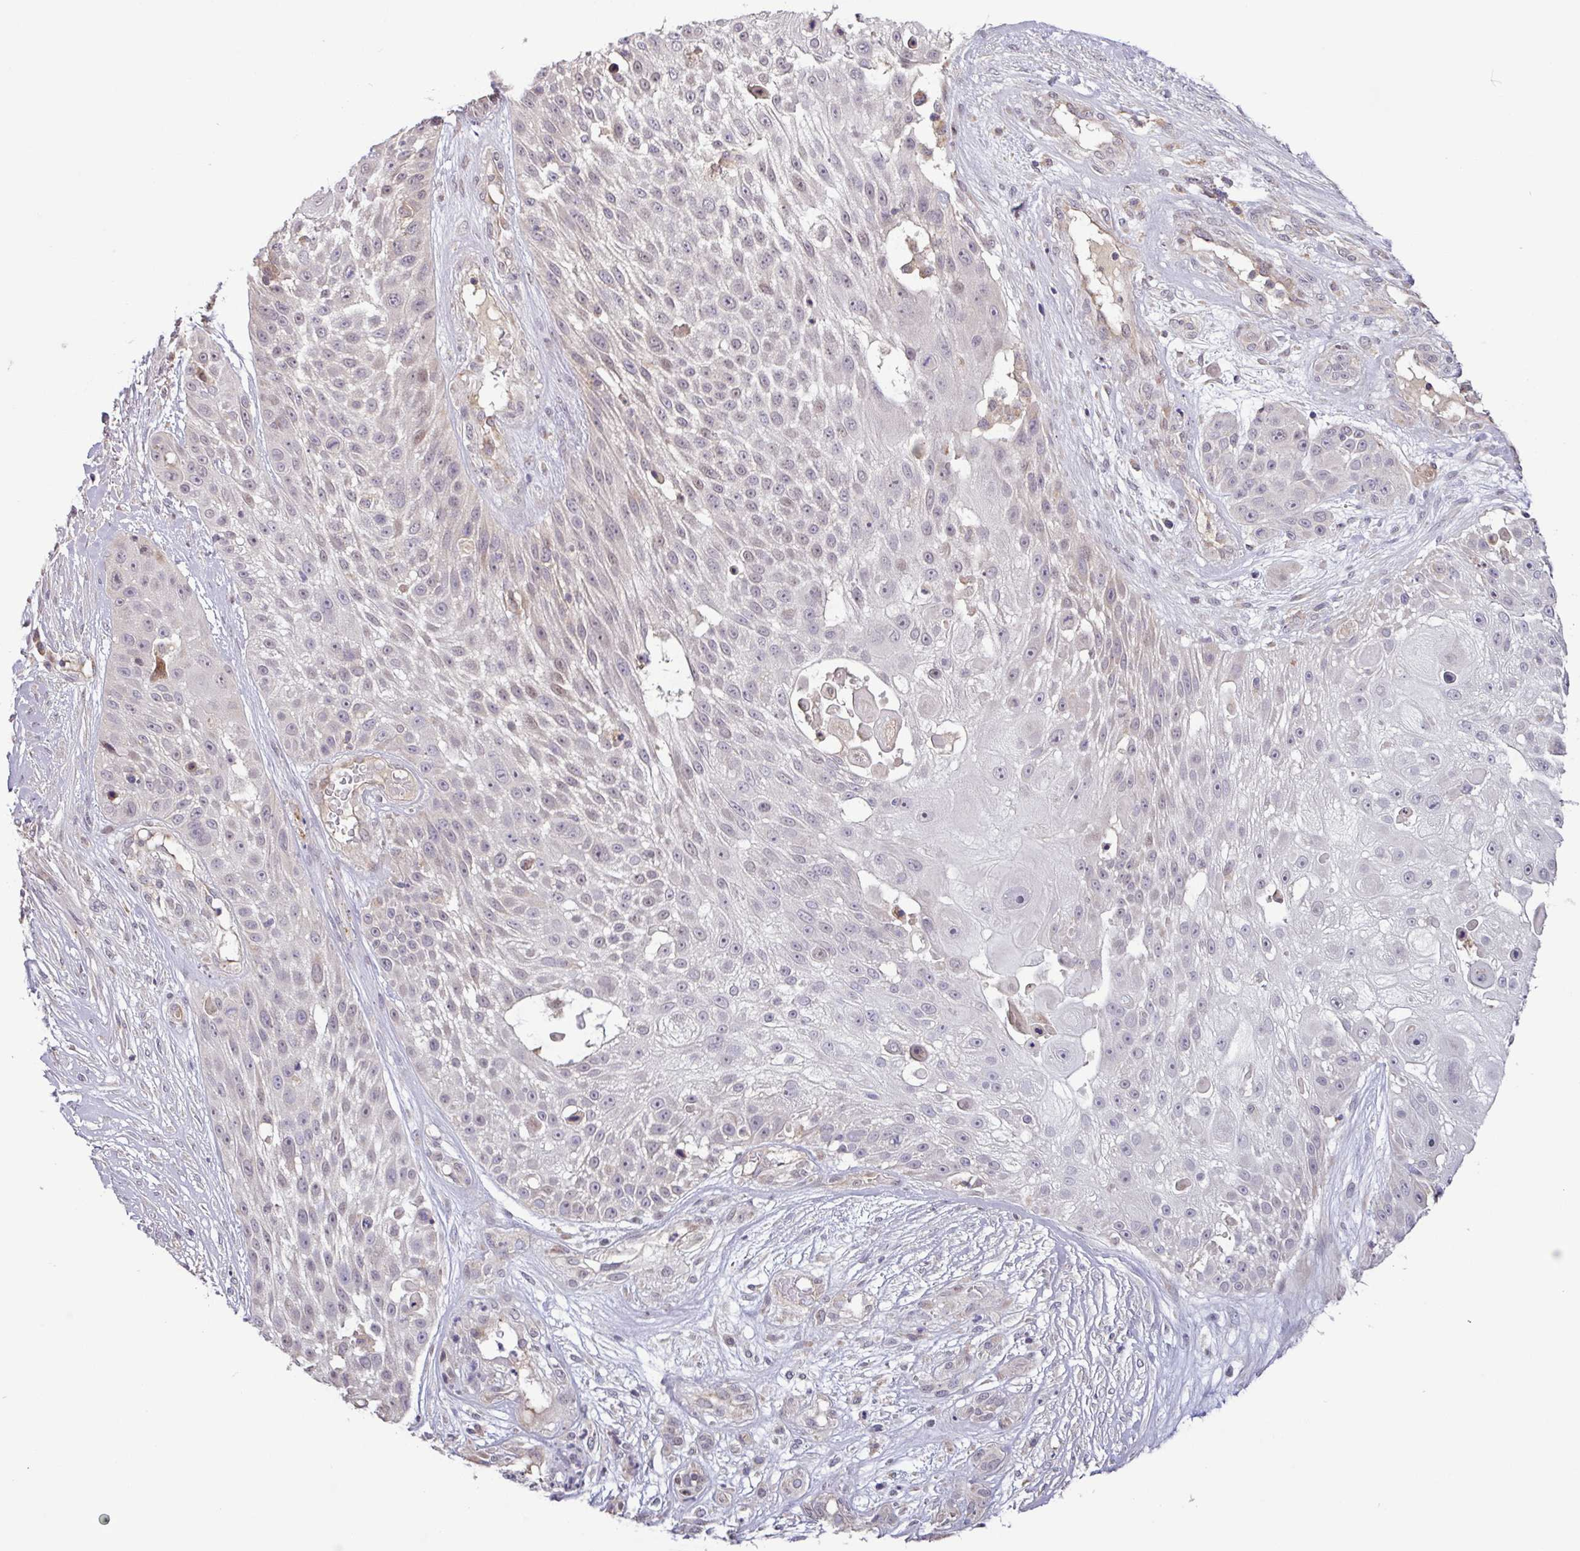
{"staining": {"intensity": "negative", "quantity": "none", "location": "none"}, "tissue": "skin cancer", "cell_type": "Tumor cells", "image_type": "cancer", "snomed": [{"axis": "morphology", "description": "Squamous cell carcinoma, NOS"}, {"axis": "topography", "description": "Skin"}], "caption": "The immunohistochemistry photomicrograph has no significant expression in tumor cells of skin squamous cell carcinoma tissue.", "gene": "SFTPB", "patient": {"sex": "female", "age": 86}}